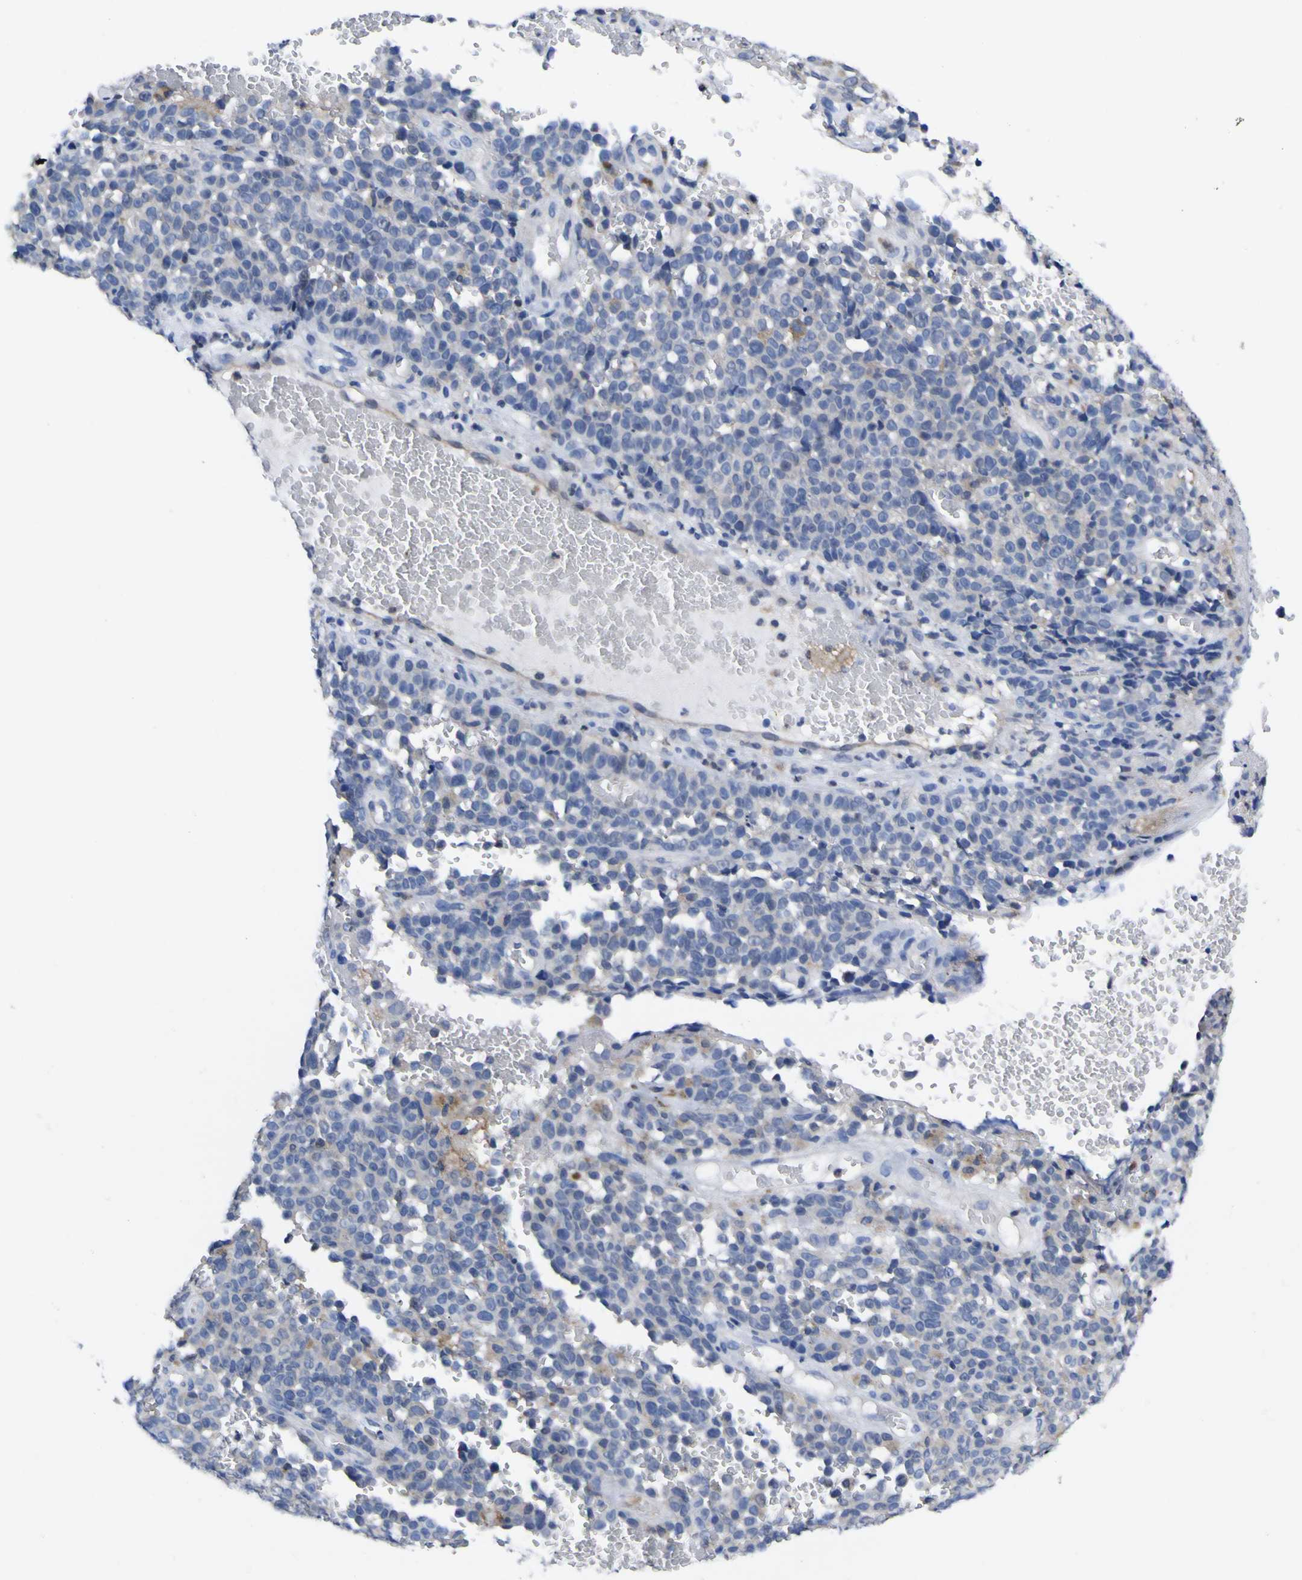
{"staining": {"intensity": "moderate", "quantity": "<25%", "location": "cytoplasmic/membranous"}, "tissue": "melanoma", "cell_type": "Tumor cells", "image_type": "cancer", "snomed": [{"axis": "morphology", "description": "Malignant melanoma, NOS"}, {"axis": "topography", "description": "Skin"}], "caption": "Immunohistochemistry (IHC) histopathology image of malignant melanoma stained for a protein (brown), which displays low levels of moderate cytoplasmic/membranous staining in approximately <25% of tumor cells.", "gene": "CASP6", "patient": {"sex": "female", "age": 82}}